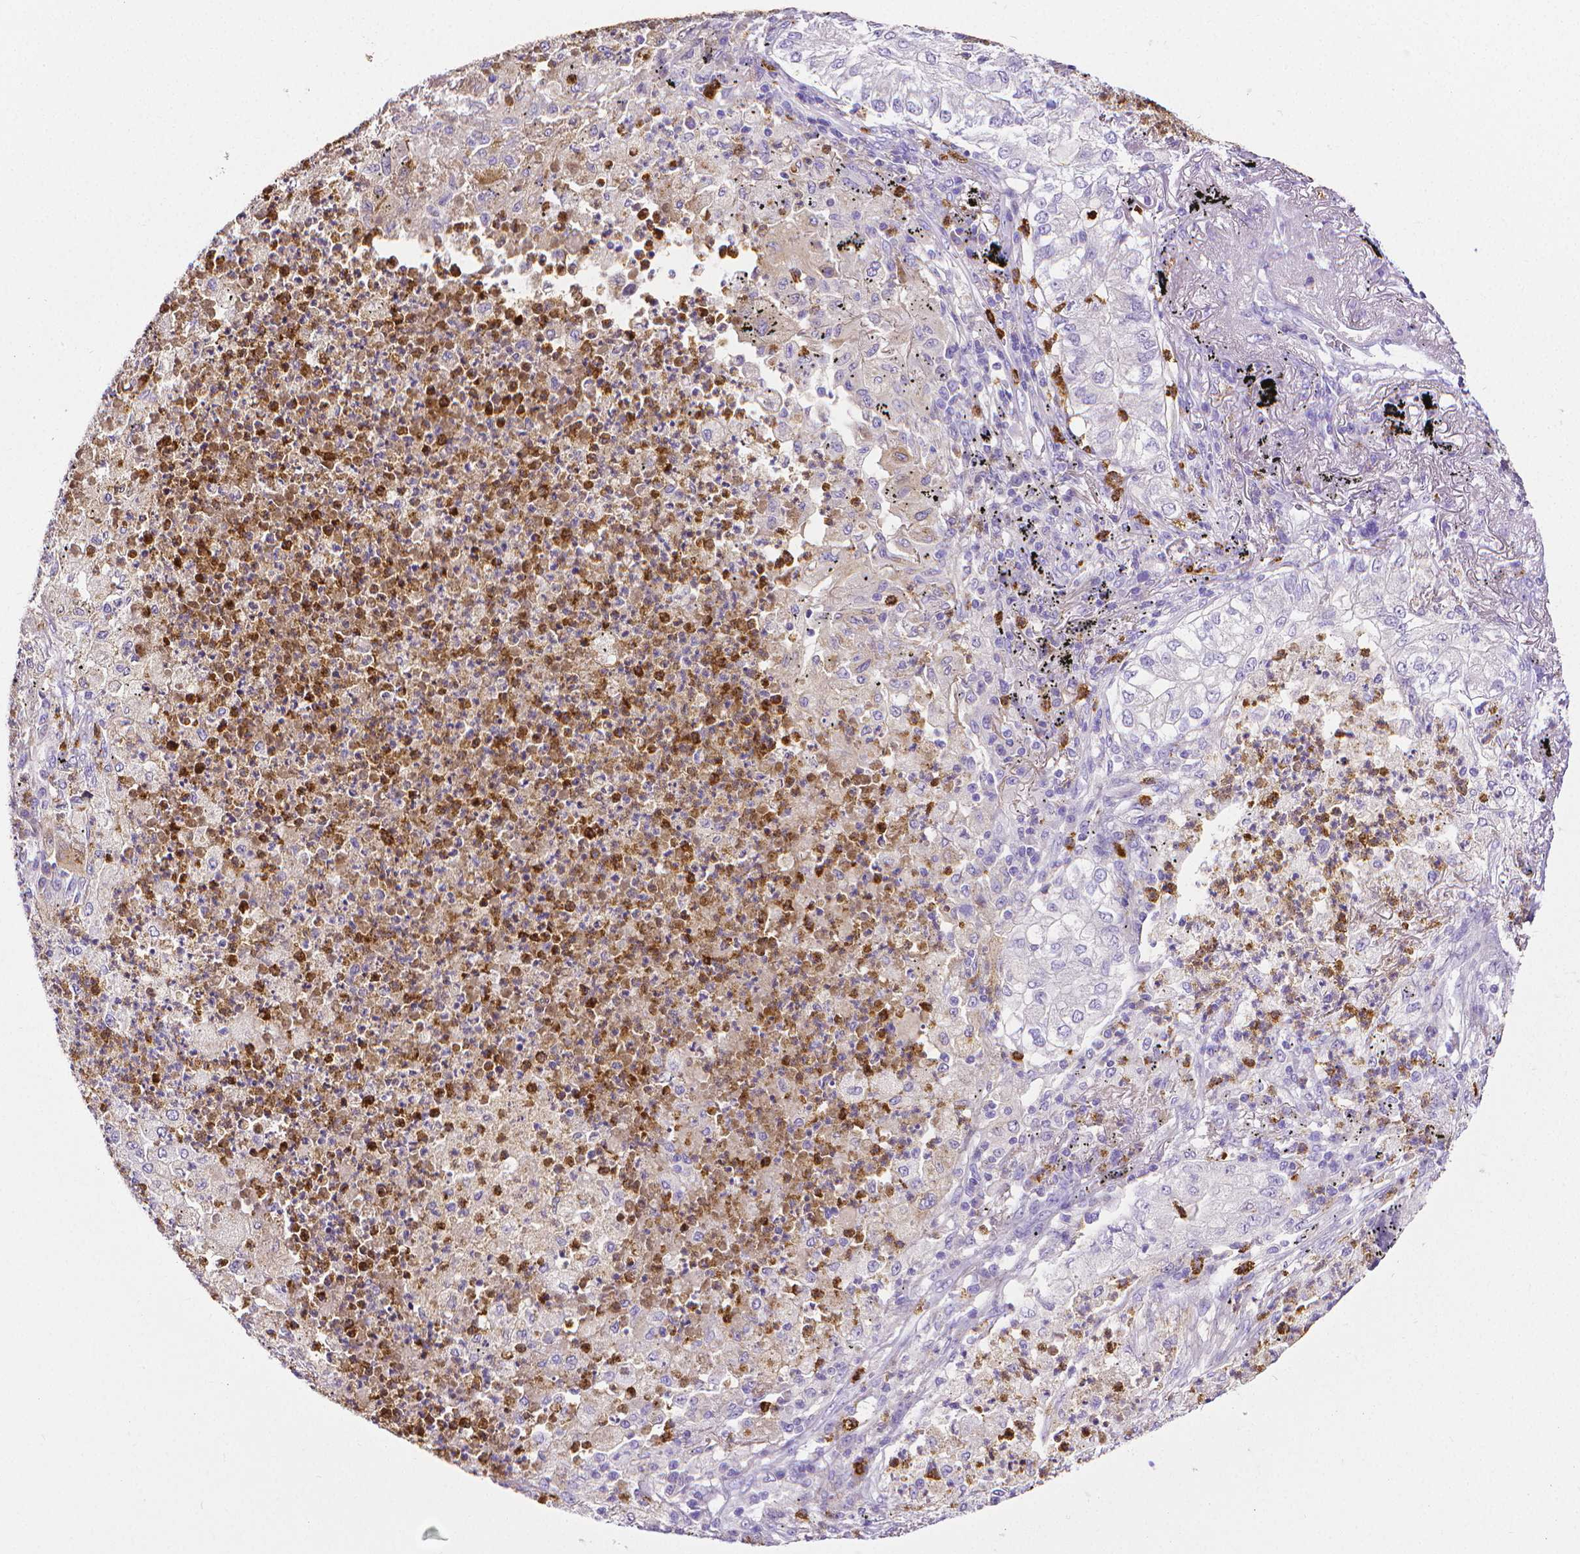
{"staining": {"intensity": "negative", "quantity": "none", "location": "none"}, "tissue": "lung cancer", "cell_type": "Tumor cells", "image_type": "cancer", "snomed": [{"axis": "morphology", "description": "Adenocarcinoma, NOS"}, {"axis": "topography", "description": "Lung"}], "caption": "A histopathology image of human adenocarcinoma (lung) is negative for staining in tumor cells. (DAB immunohistochemistry (IHC) visualized using brightfield microscopy, high magnification).", "gene": "MMP9", "patient": {"sex": "female", "age": 73}}